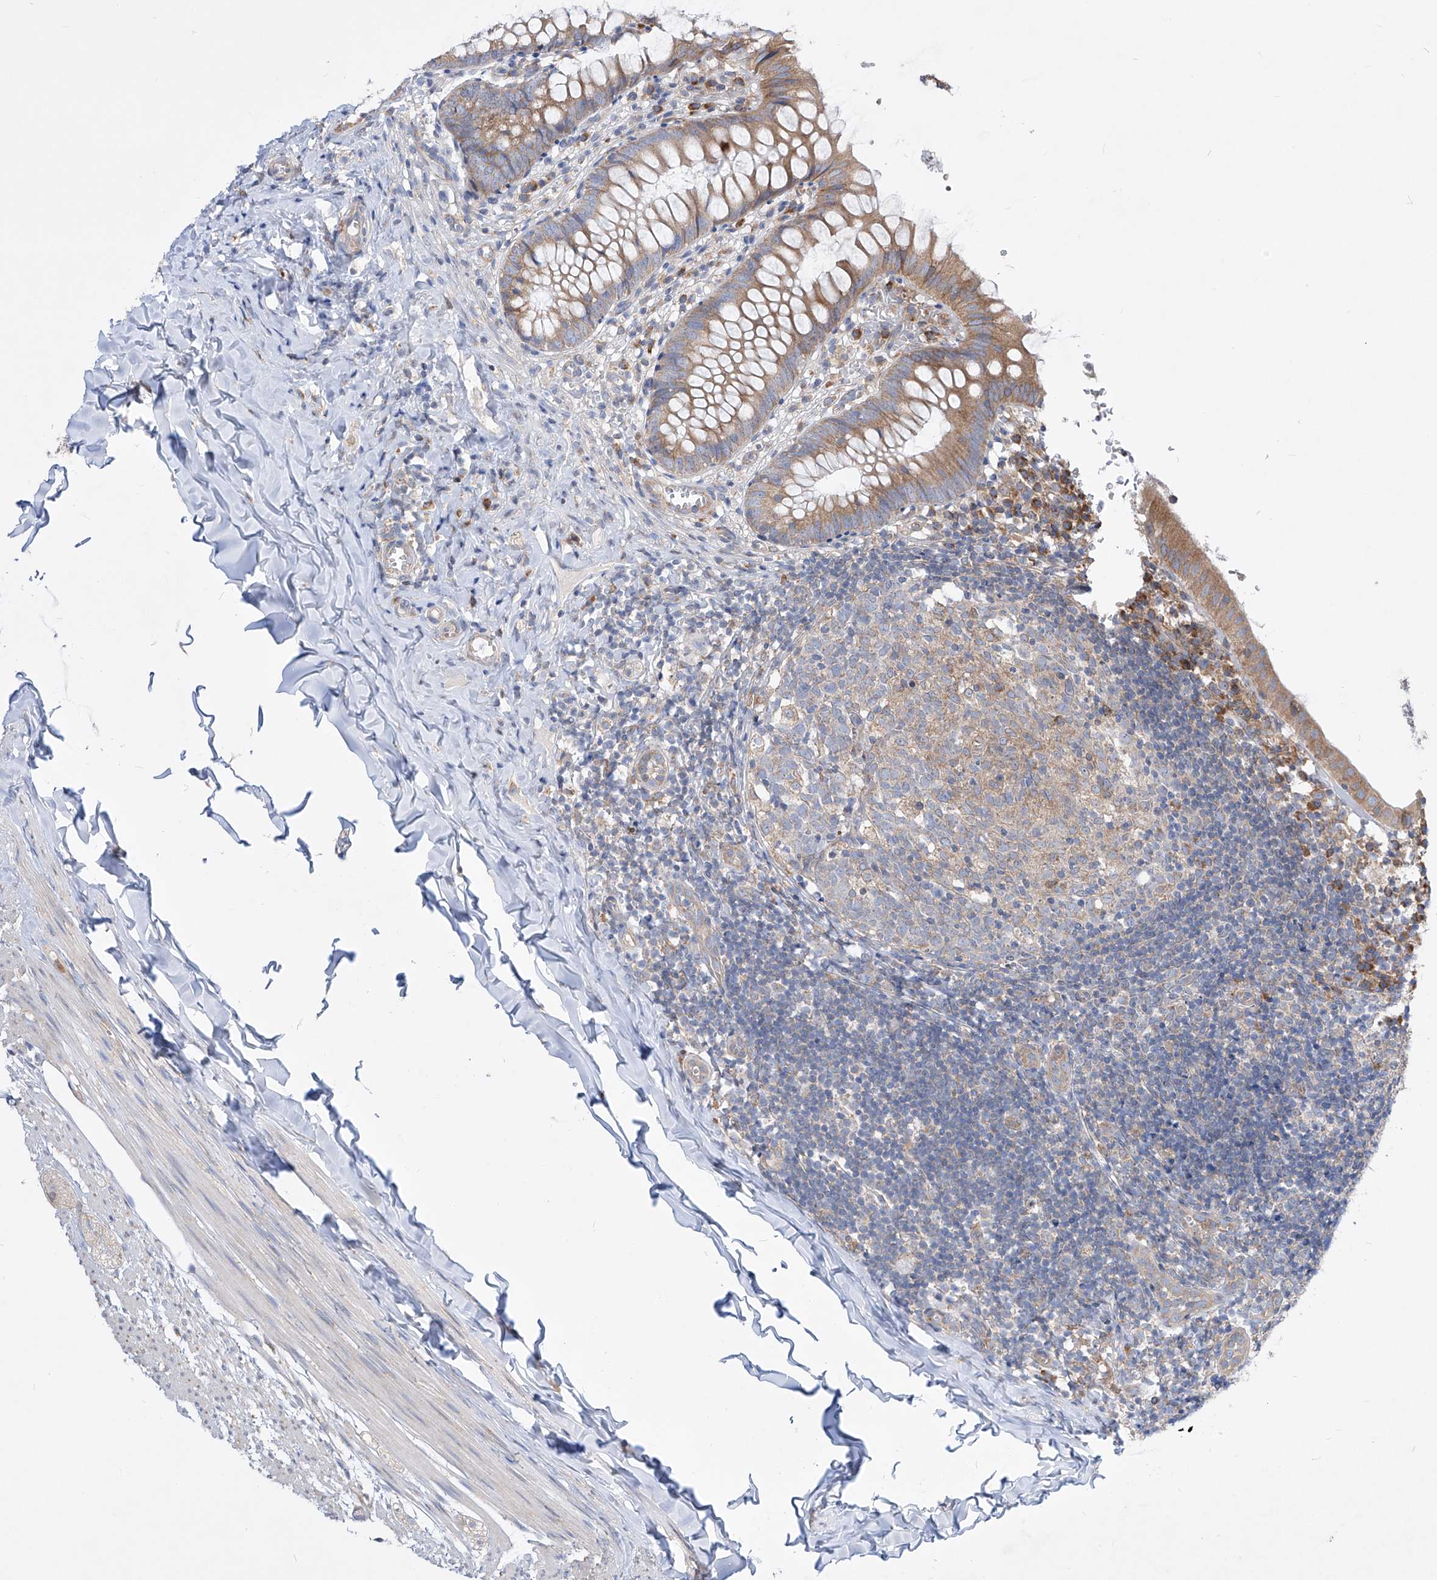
{"staining": {"intensity": "moderate", "quantity": ">75%", "location": "cytoplasmic/membranous"}, "tissue": "appendix", "cell_type": "Glandular cells", "image_type": "normal", "snomed": [{"axis": "morphology", "description": "Normal tissue, NOS"}, {"axis": "topography", "description": "Appendix"}], "caption": "This micrograph reveals normal appendix stained with immunohistochemistry (IHC) to label a protein in brown. The cytoplasmic/membranous of glandular cells show moderate positivity for the protein. Nuclei are counter-stained blue.", "gene": "UFL1", "patient": {"sex": "male", "age": 8}}